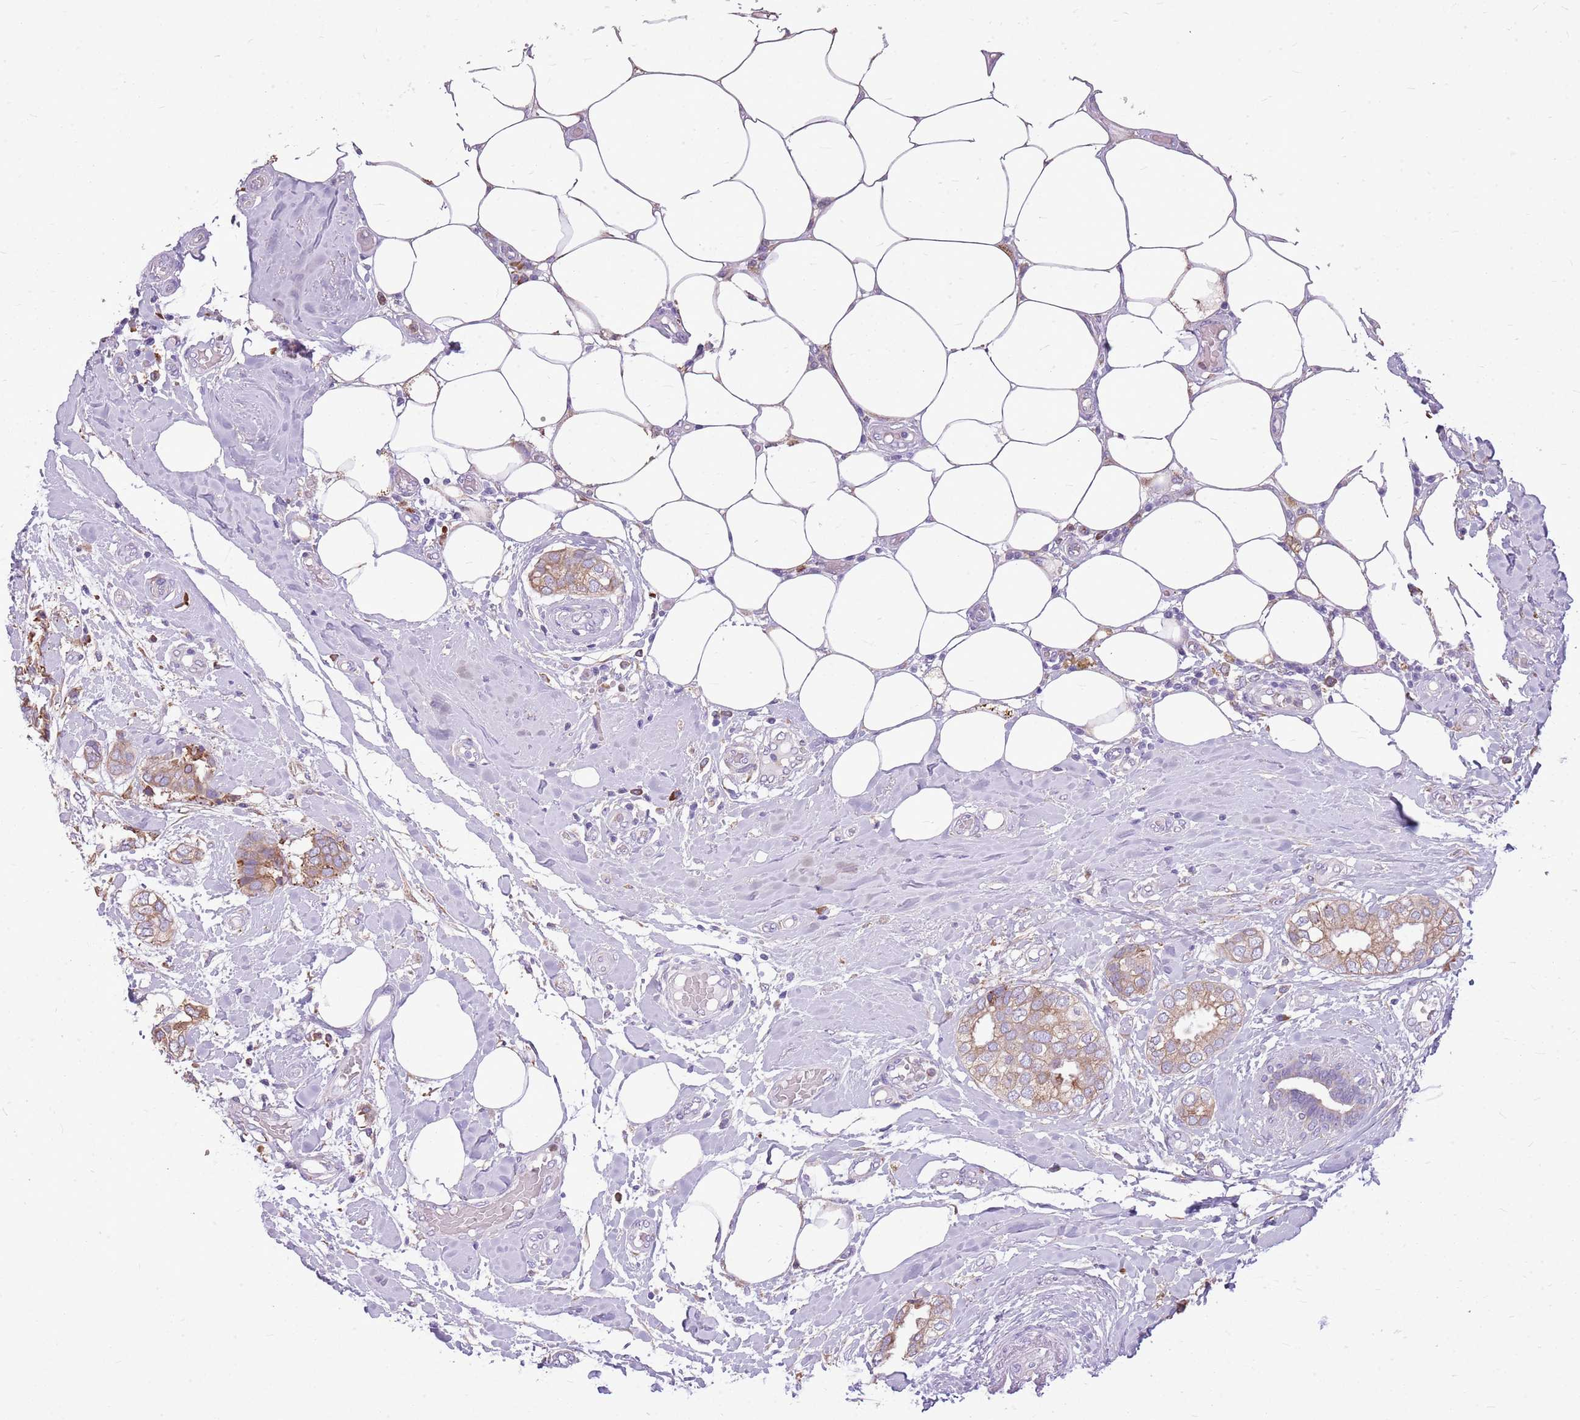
{"staining": {"intensity": "weak", "quantity": ">75%", "location": "cytoplasmic/membranous"}, "tissue": "breast cancer", "cell_type": "Tumor cells", "image_type": "cancer", "snomed": [{"axis": "morphology", "description": "Duct carcinoma"}, {"axis": "topography", "description": "Breast"}], "caption": "This micrograph exhibits intraductal carcinoma (breast) stained with IHC to label a protein in brown. The cytoplasmic/membranous of tumor cells show weak positivity for the protein. Nuclei are counter-stained blue.", "gene": "KCTD19", "patient": {"sex": "female", "age": 73}}